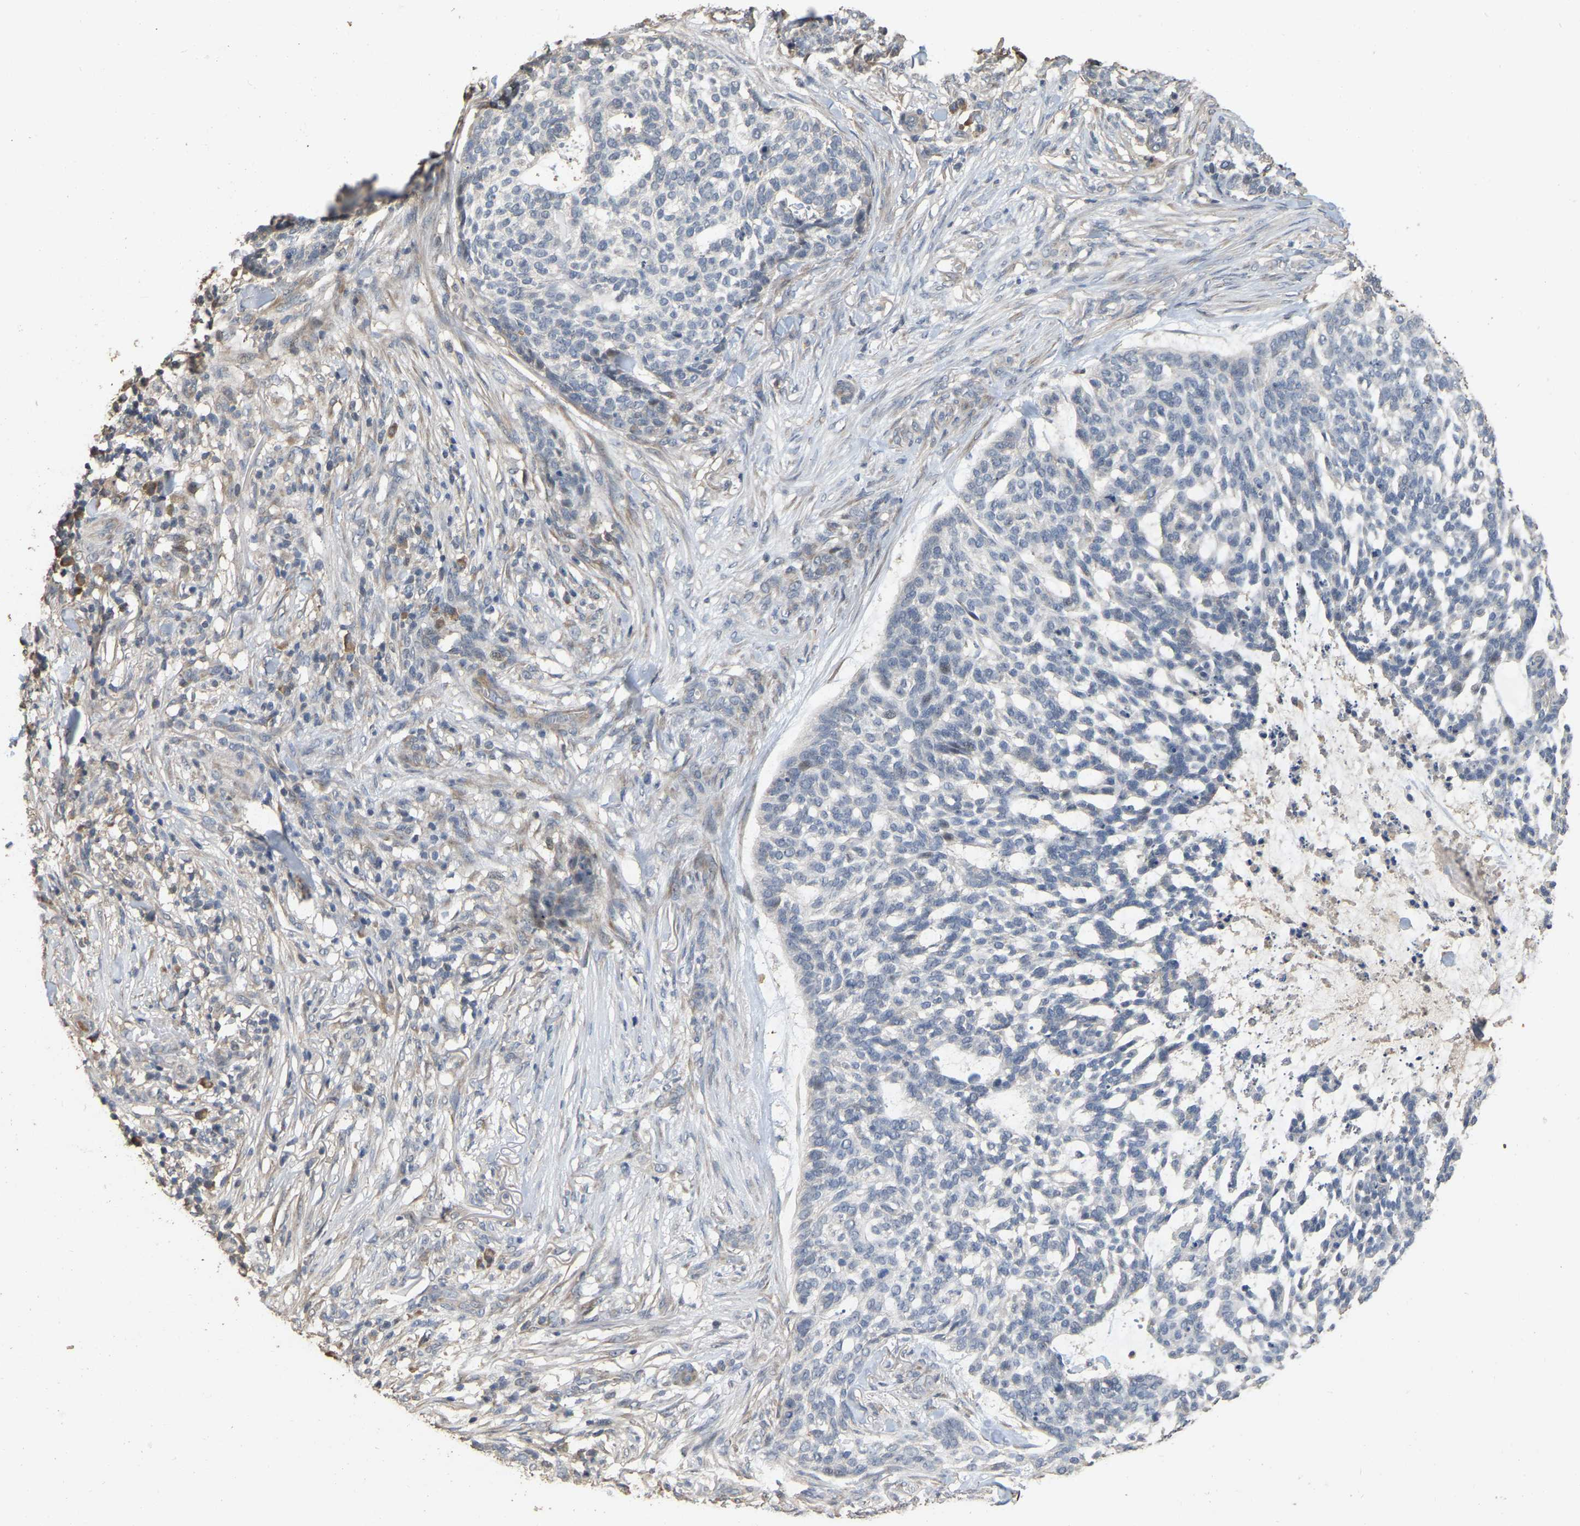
{"staining": {"intensity": "negative", "quantity": "none", "location": "none"}, "tissue": "skin cancer", "cell_type": "Tumor cells", "image_type": "cancer", "snomed": [{"axis": "morphology", "description": "Basal cell carcinoma"}, {"axis": "topography", "description": "Skin"}], "caption": "Skin cancer was stained to show a protein in brown. There is no significant staining in tumor cells.", "gene": "NCS1", "patient": {"sex": "female", "age": 64}}